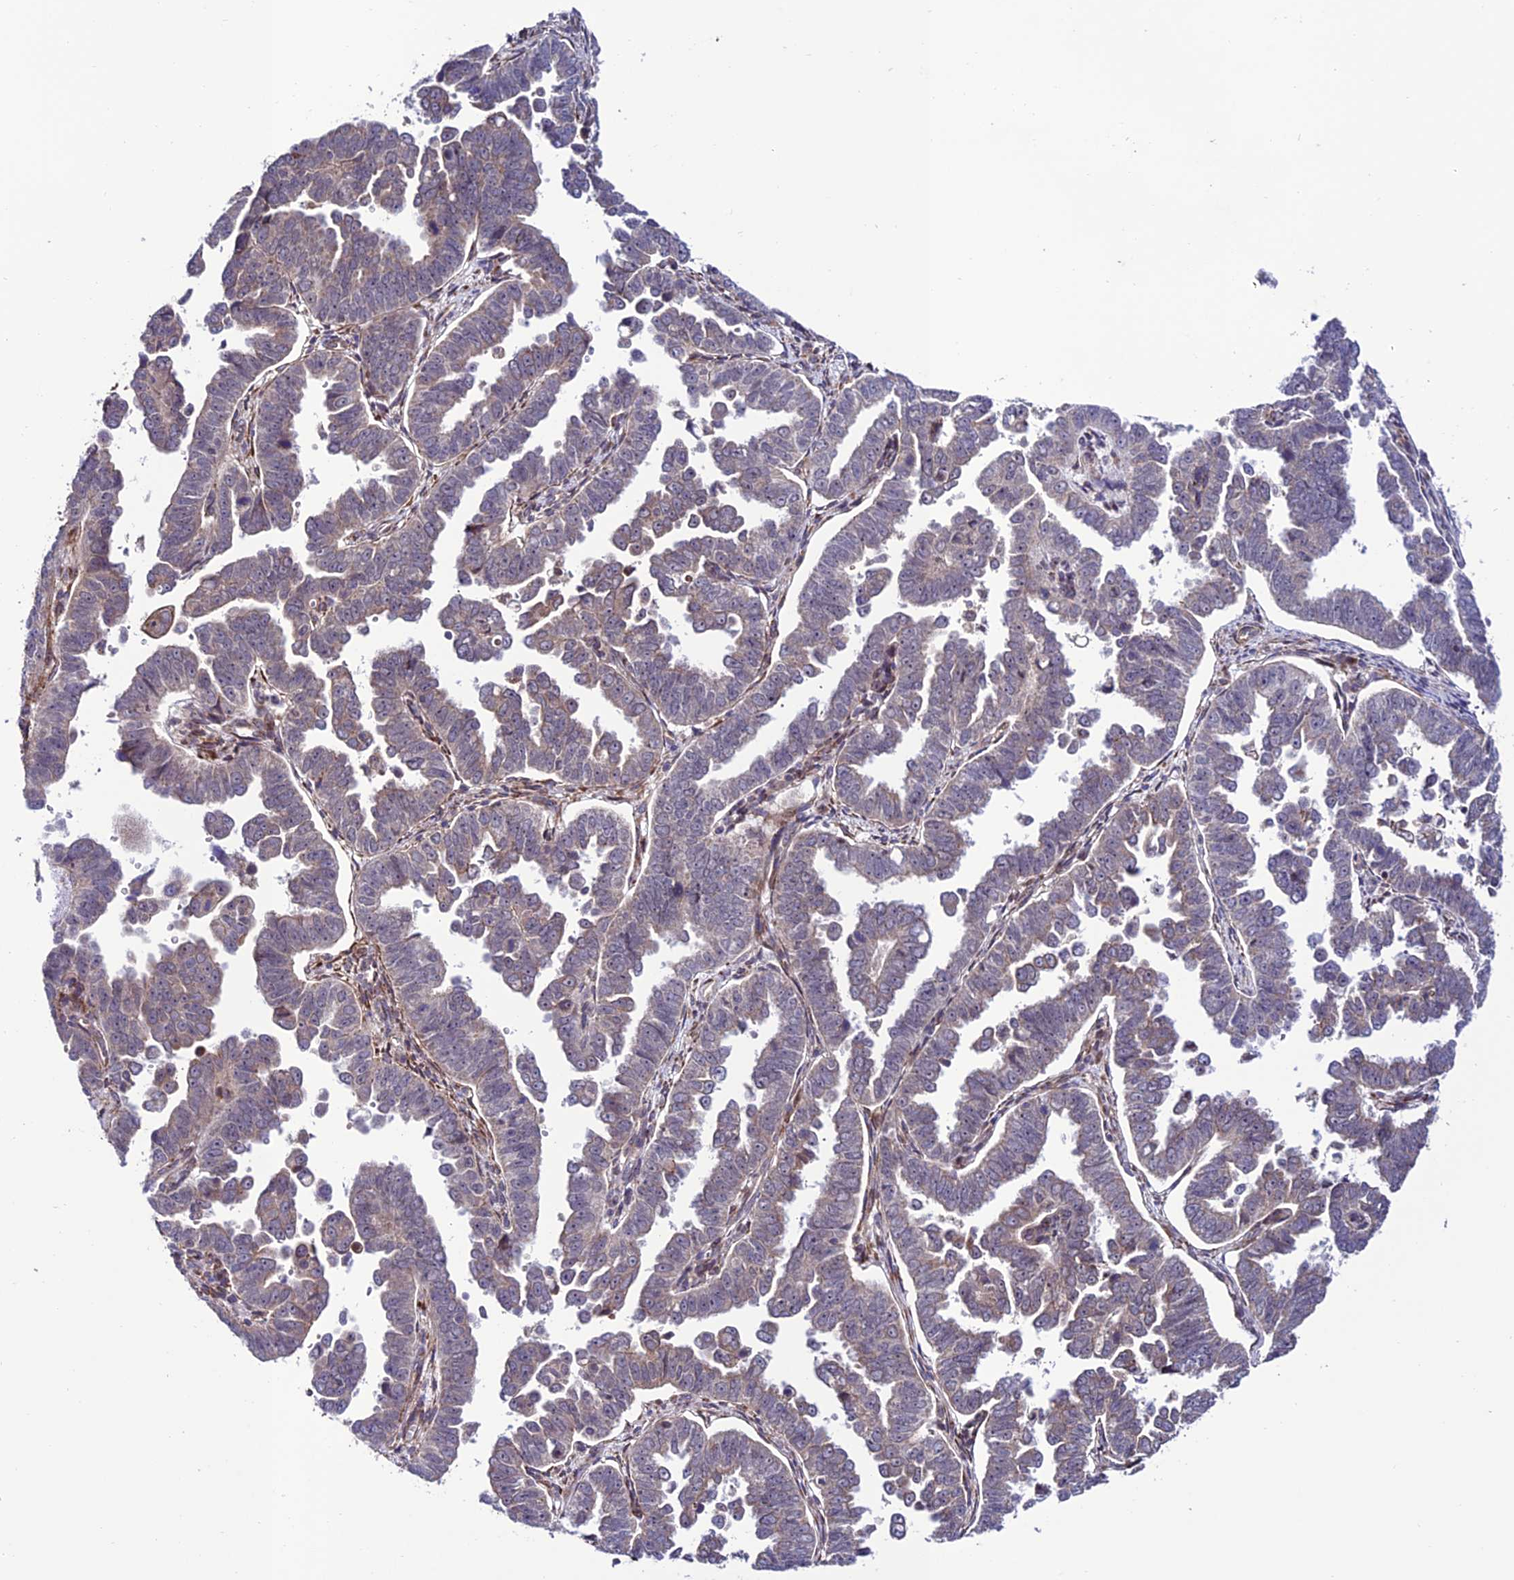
{"staining": {"intensity": "weak", "quantity": "<25%", "location": "cytoplasmic/membranous"}, "tissue": "endometrial cancer", "cell_type": "Tumor cells", "image_type": "cancer", "snomed": [{"axis": "morphology", "description": "Adenocarcinoma, NOS"}, {"axis": "topography", "description": "Endometrium"}], "caption": "Adenocarcinoma (endometrial) was stained to show a protein in brown. There is no significant positivity in tumor cells.", "gene": "TNIP3", "patient": {"sex": "female", "age": 75}}